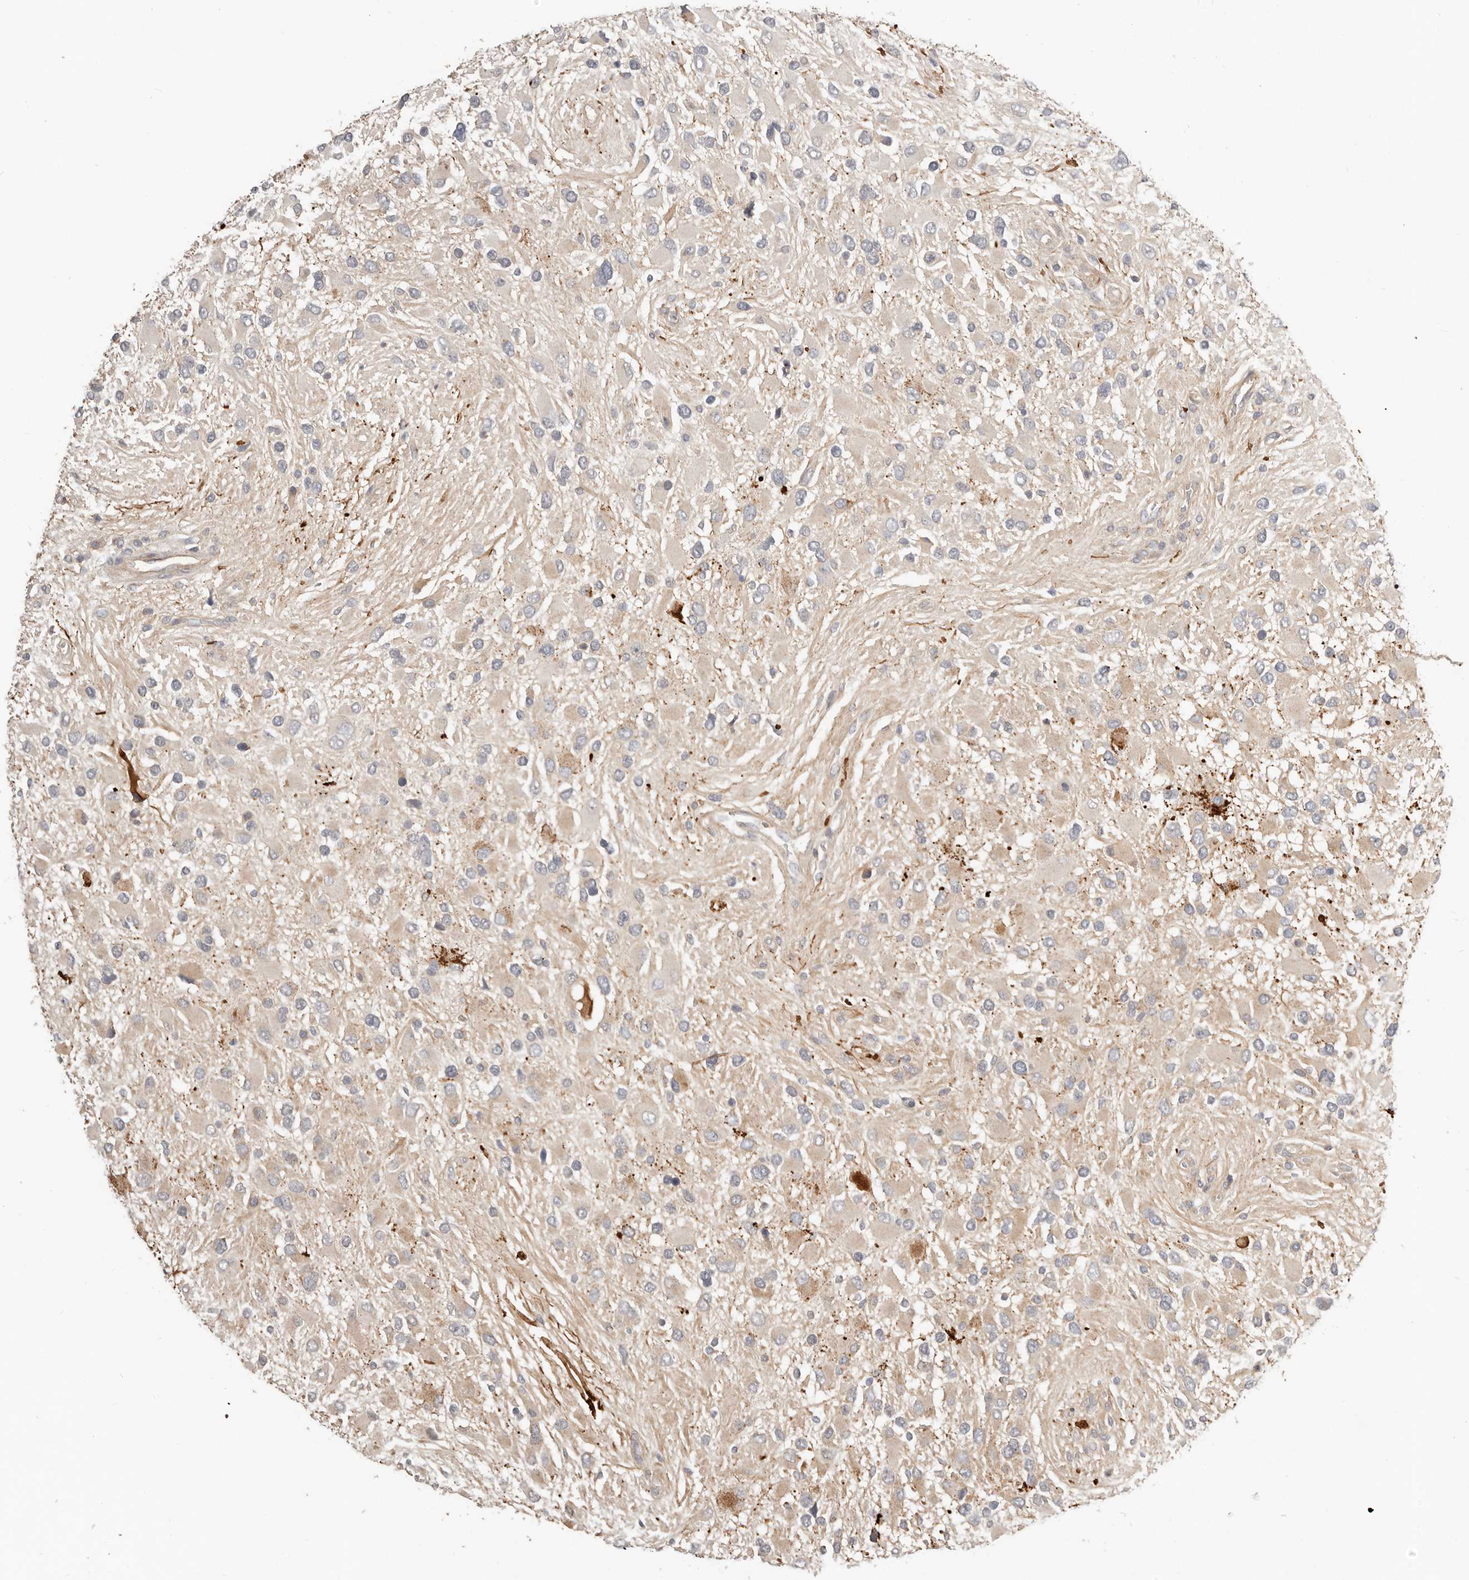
{"staining": {"intensity": "weak", "quantity": "25%-75%", "location": "cytoplasmic/membranous"}, "tissue": "glioma", "cell_type": "Tumor cells", "image_type": "cancer", "snomed": [{"axis": "morphology", "description": "Glioma, malignant, High grade"}, {"axis": "topography", "description": "Brain"}], "caption": "Glioma stained for a protein (brown) displays weak cytoplasmic/membranous positive expression in approximately 25%-75% of tumor cells.", "gene": "MTFR2", "patient": {"sex": "male", "age": 53}}